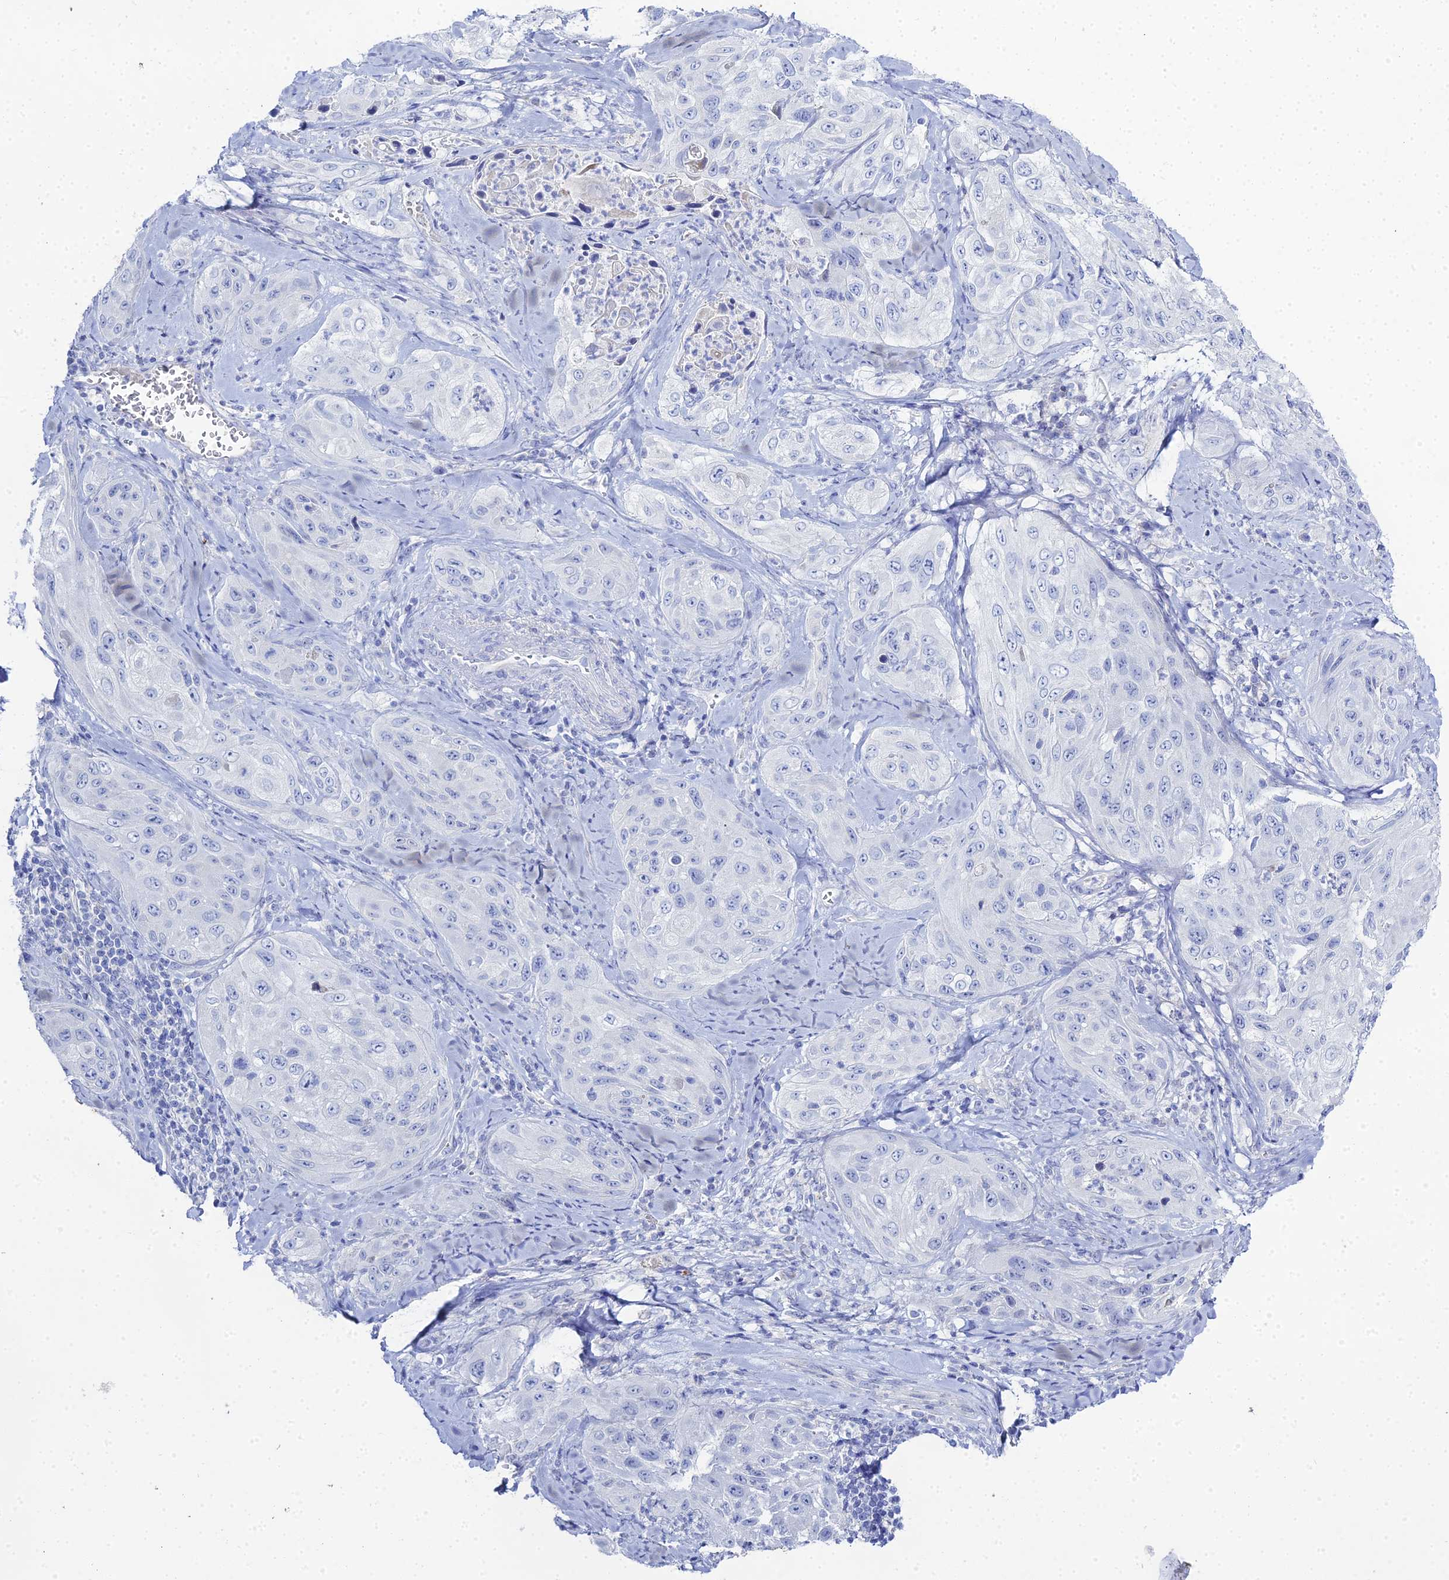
{"staining": {"intensity": "negative", "quantity": "none", "location": "none"}, "tissue": "cervical cancer", "cell_type": "Tumor cells", "image_type": "cancer", "snomed": [{"axis": "morphology", "description": "Squamous cell carcinoma, NOS"}, {"axis": "topography", "description": "Cervix"}], "caption": "Micrograph shows no significant protein positivity in tumor cells of squamous cell carcinoma (cervical).", "gene": "DHX34", "patient": {"sex": "female", "age": 42}}